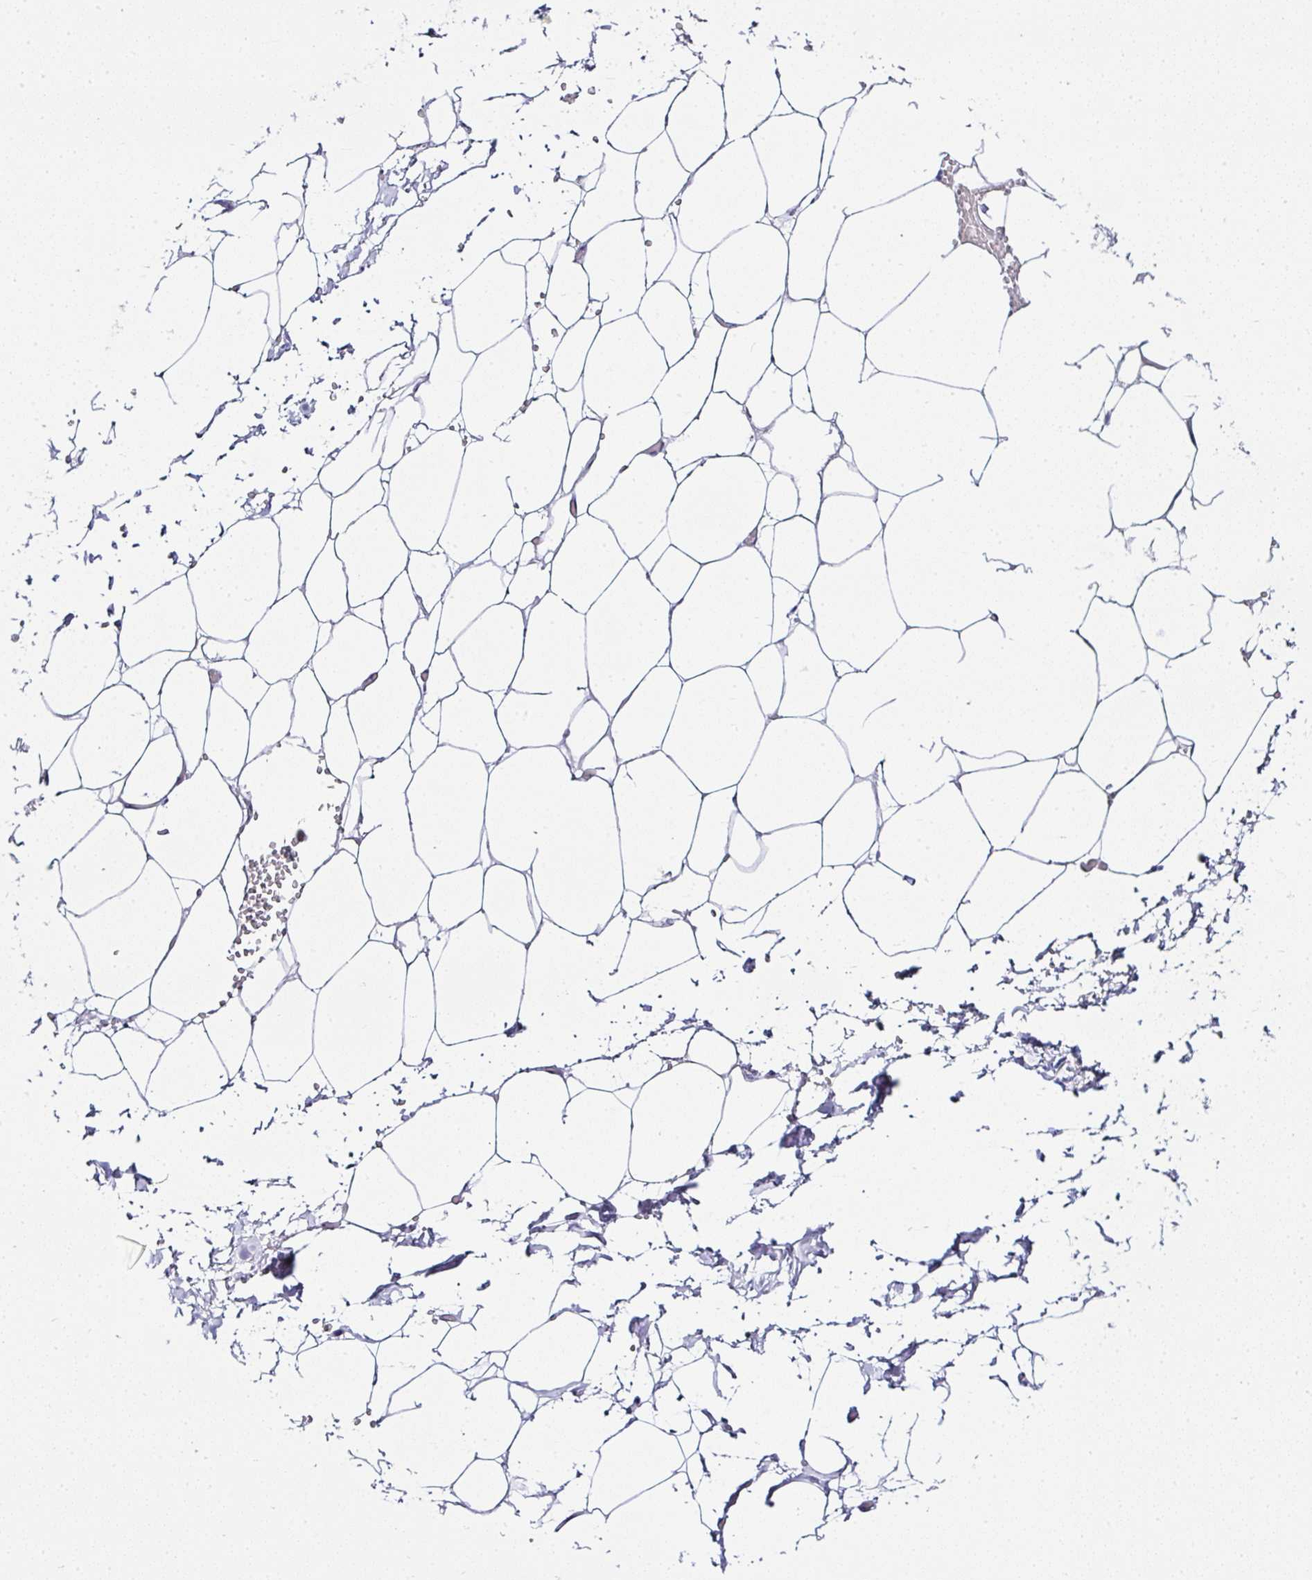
{"staining": {"intensity": "negative", "quantity": "none", "location": "none"}, "tissue": "adipose tissue", "cell_type": "Adipocytes", "image_type": "normal", "snomed": [{"axis": "morphology", "description": "Normal tissue, NOS"}, {"axis": "topography", "description": "Adipose tissue"}, {"axis": "topography", "description": "Vascular tissue"}, {"axis": "topography", "description": "Rectum"}, {"axis": "topography", "description": "Peripheral nerve tissue"}], "caption": "DAB immunohistochemical staining of normal human adipose tissue reveals no significant positivity in adipocytes. (Brightfield microscopy of DAB (3,3'-diaminobenzidine) immunohistochemistry (IHC) at high magnification).", "gene": "SERPINB3", "patient": {"sex": "female", "age": 69}}